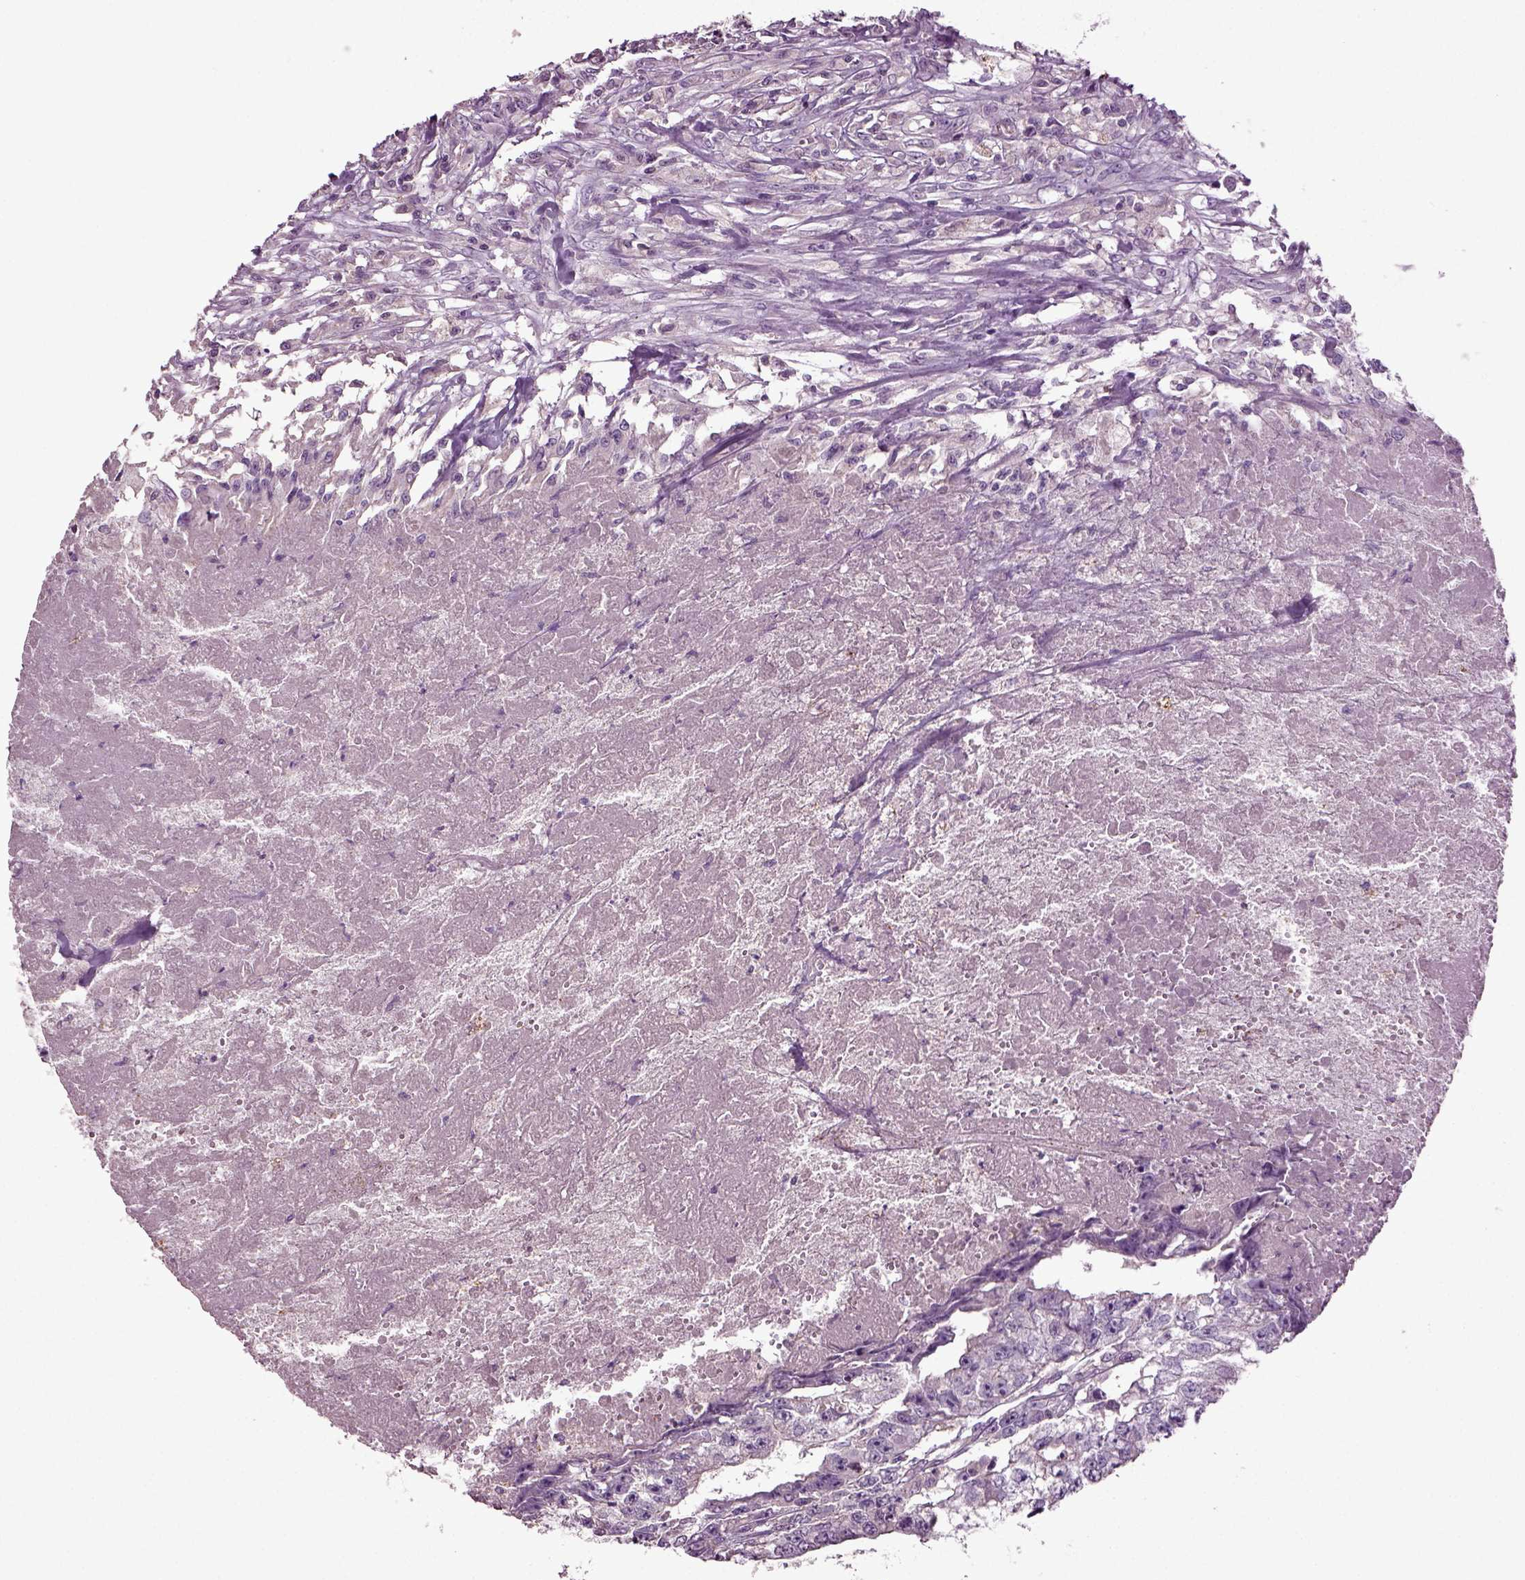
{"staining": {"intensity": "negative", "quantity": "none", "location": "none"}, "tissue": "testis cancer", "cell_type": "Tumor cells", "image_type": "cancer", "snomed": [{"axis": "morphology", "description": "Carcinoma, Embryonal, NOS"}, {"axis": "morphology", "description": "Teratoma, malignant, NOS"}, {"axis": "topography", "description": "Testis"}], "caption": "Human embryonal carcinoma (testis) stained for a protein using immunohistochemistry displays no expression in tumor cells.", "gene": "DEFB118", "patient": {"sex": "male", "age": 24}}